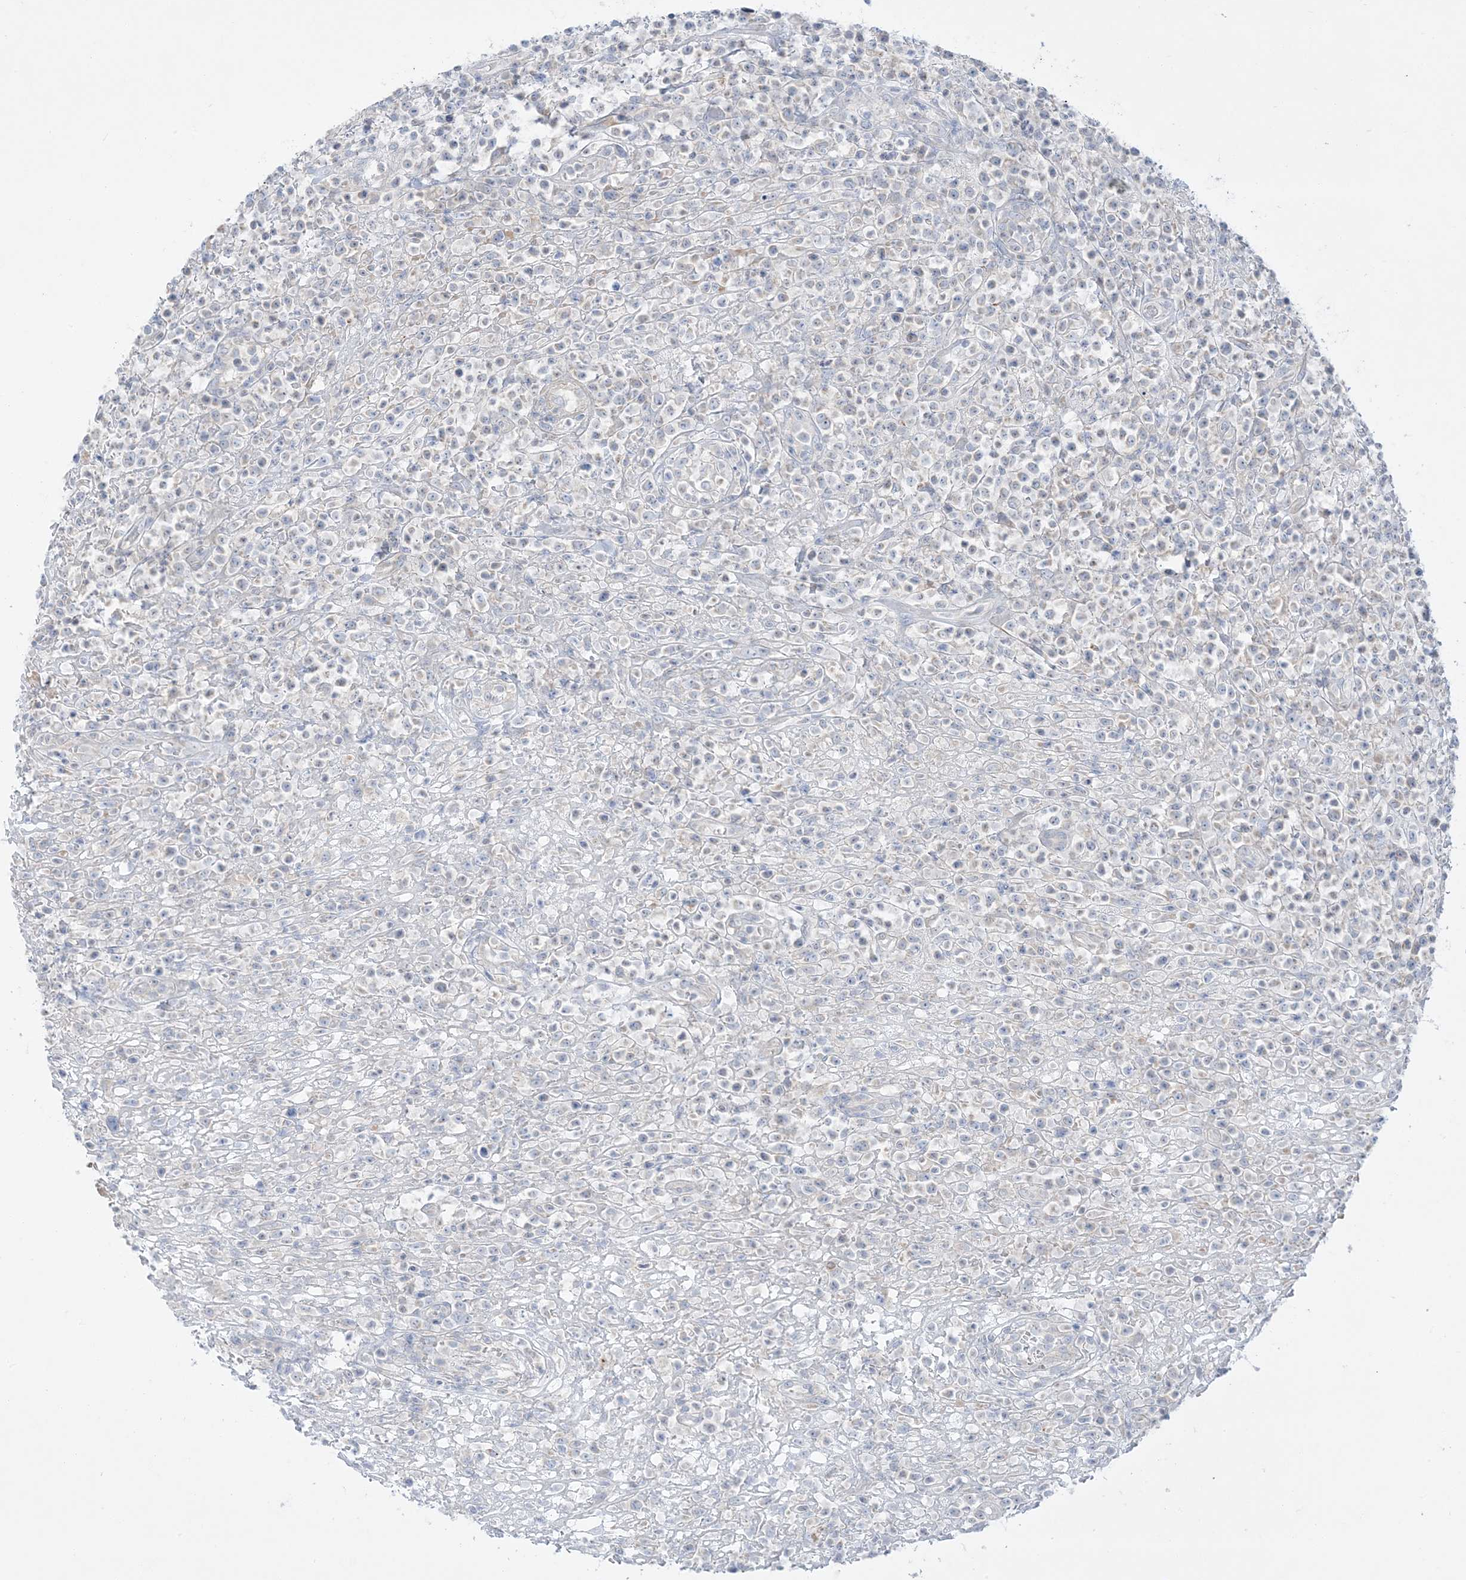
{"staining": {"intensity": "negative", "quantity": "none", "location": "none"}, "tissue": "lymphoma", "cell_type": "Tumor cells", "image_type": "cancer", "snomed": [{"axis": "morphology", "description": "Malignant lymphoma, non-Hodgkin's type, High grade"}, {"axis": "topography", "description": "Colon"}], "caption": "DAB (3,3'-diaminobenzidine) immunohistochemical staining of lymphoma shows no significant expression in tumor cells.", "gene": "FAM184A", "patient": {"sex": "female", "age": 53}}